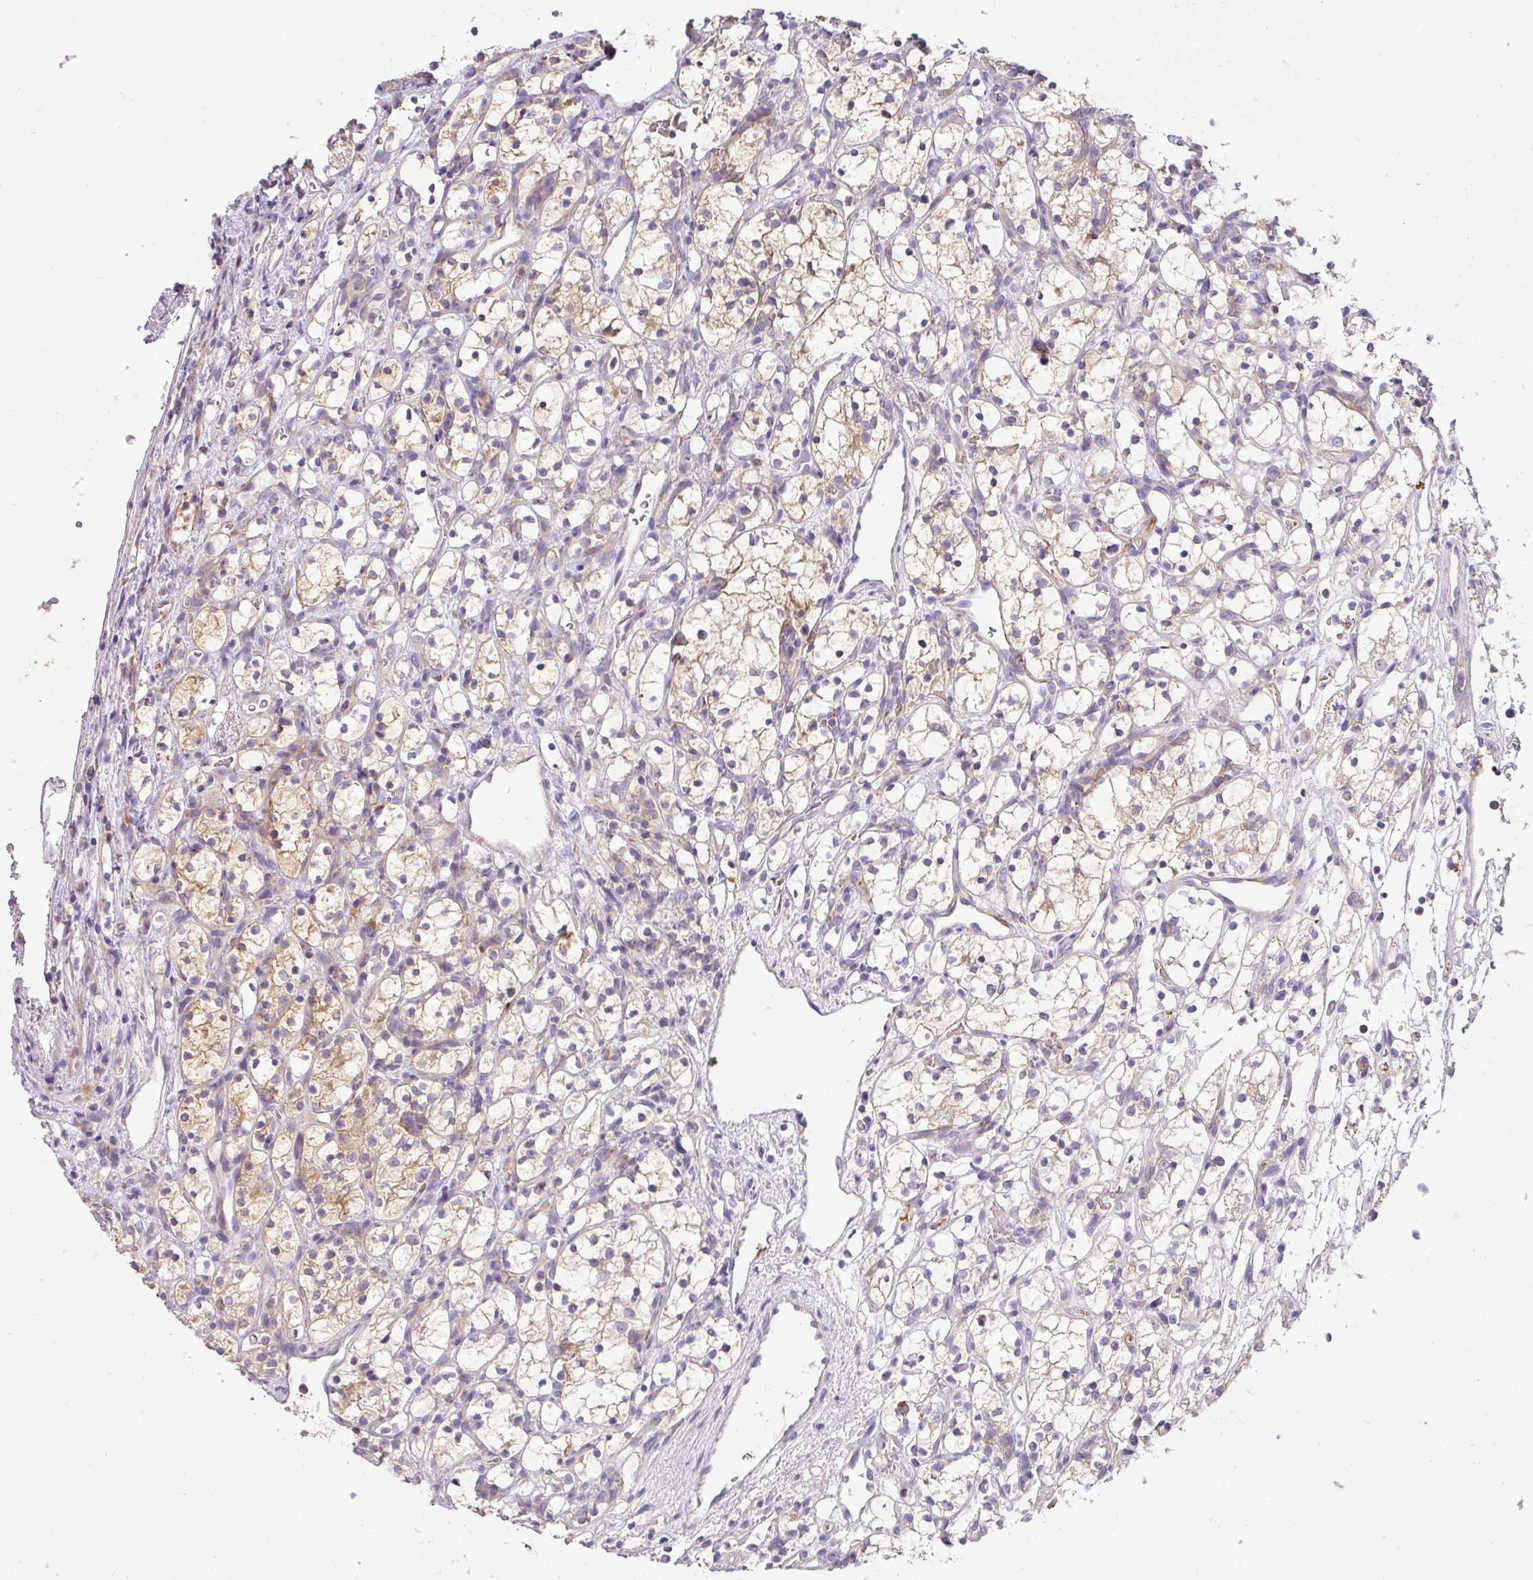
{"staining": {"intensity": "weak", "quantity": "25%-75%", "location": "cytoplasmic/membranous"}, "tissue": "renal cancer", "cell_type": "Tumor cells", "image_type": "cancer", "snomed": [{"axis": "morphology", "description": "Adenocarcinoma, NOS"}, {"axis": "topography", "description": "Kidney"}], "caption": "Protein expression by immunohistochemistry exhibits weak cytoplasmic/membranous staining in about 25%-75% of tumor cells in adenocarcinoma (renal).", "gene": "HOXC13", "patient": {"sex": "female", "age": 69}}